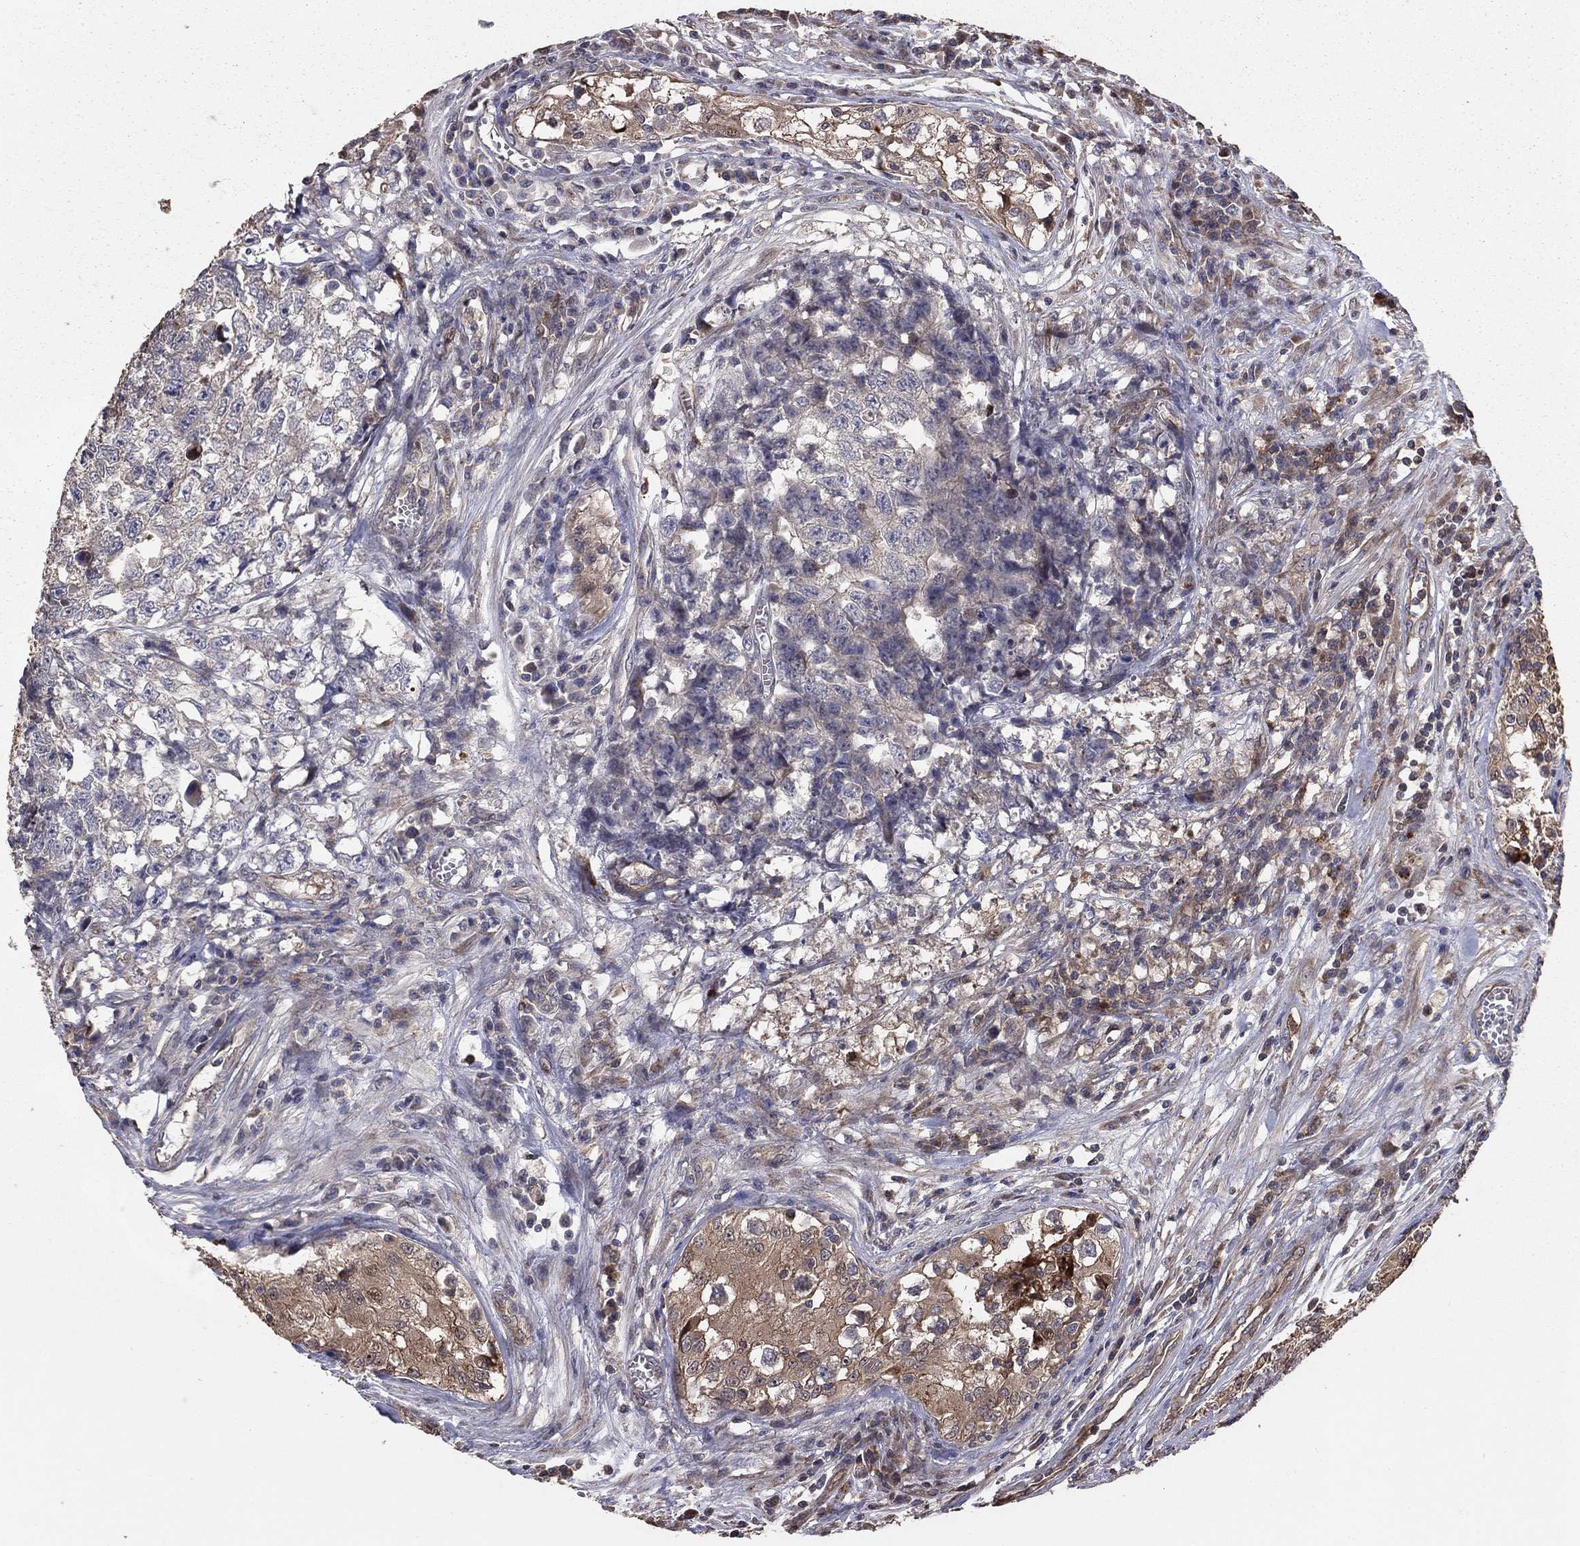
{"staining": {"intensity": "negative", "quantity": "none", "location": "none"}, "tissue": "testis cancer", "cell_type": "Tumor cells", "image_type": "cancer", "snomed": [{"axis": "morphology", "description": "Seminoma, NOS"}, {"axis": "morphology", "description": "Carcinoma, Embryonal, NOS"}, {"axis": "topography", "description": "Testis"}], "caption": "Tumor cells show no significant staining in testis cancer (embryonal carcinoma).", "gene": "GYG1", "patient": {"sex": "male", "age": 22}}